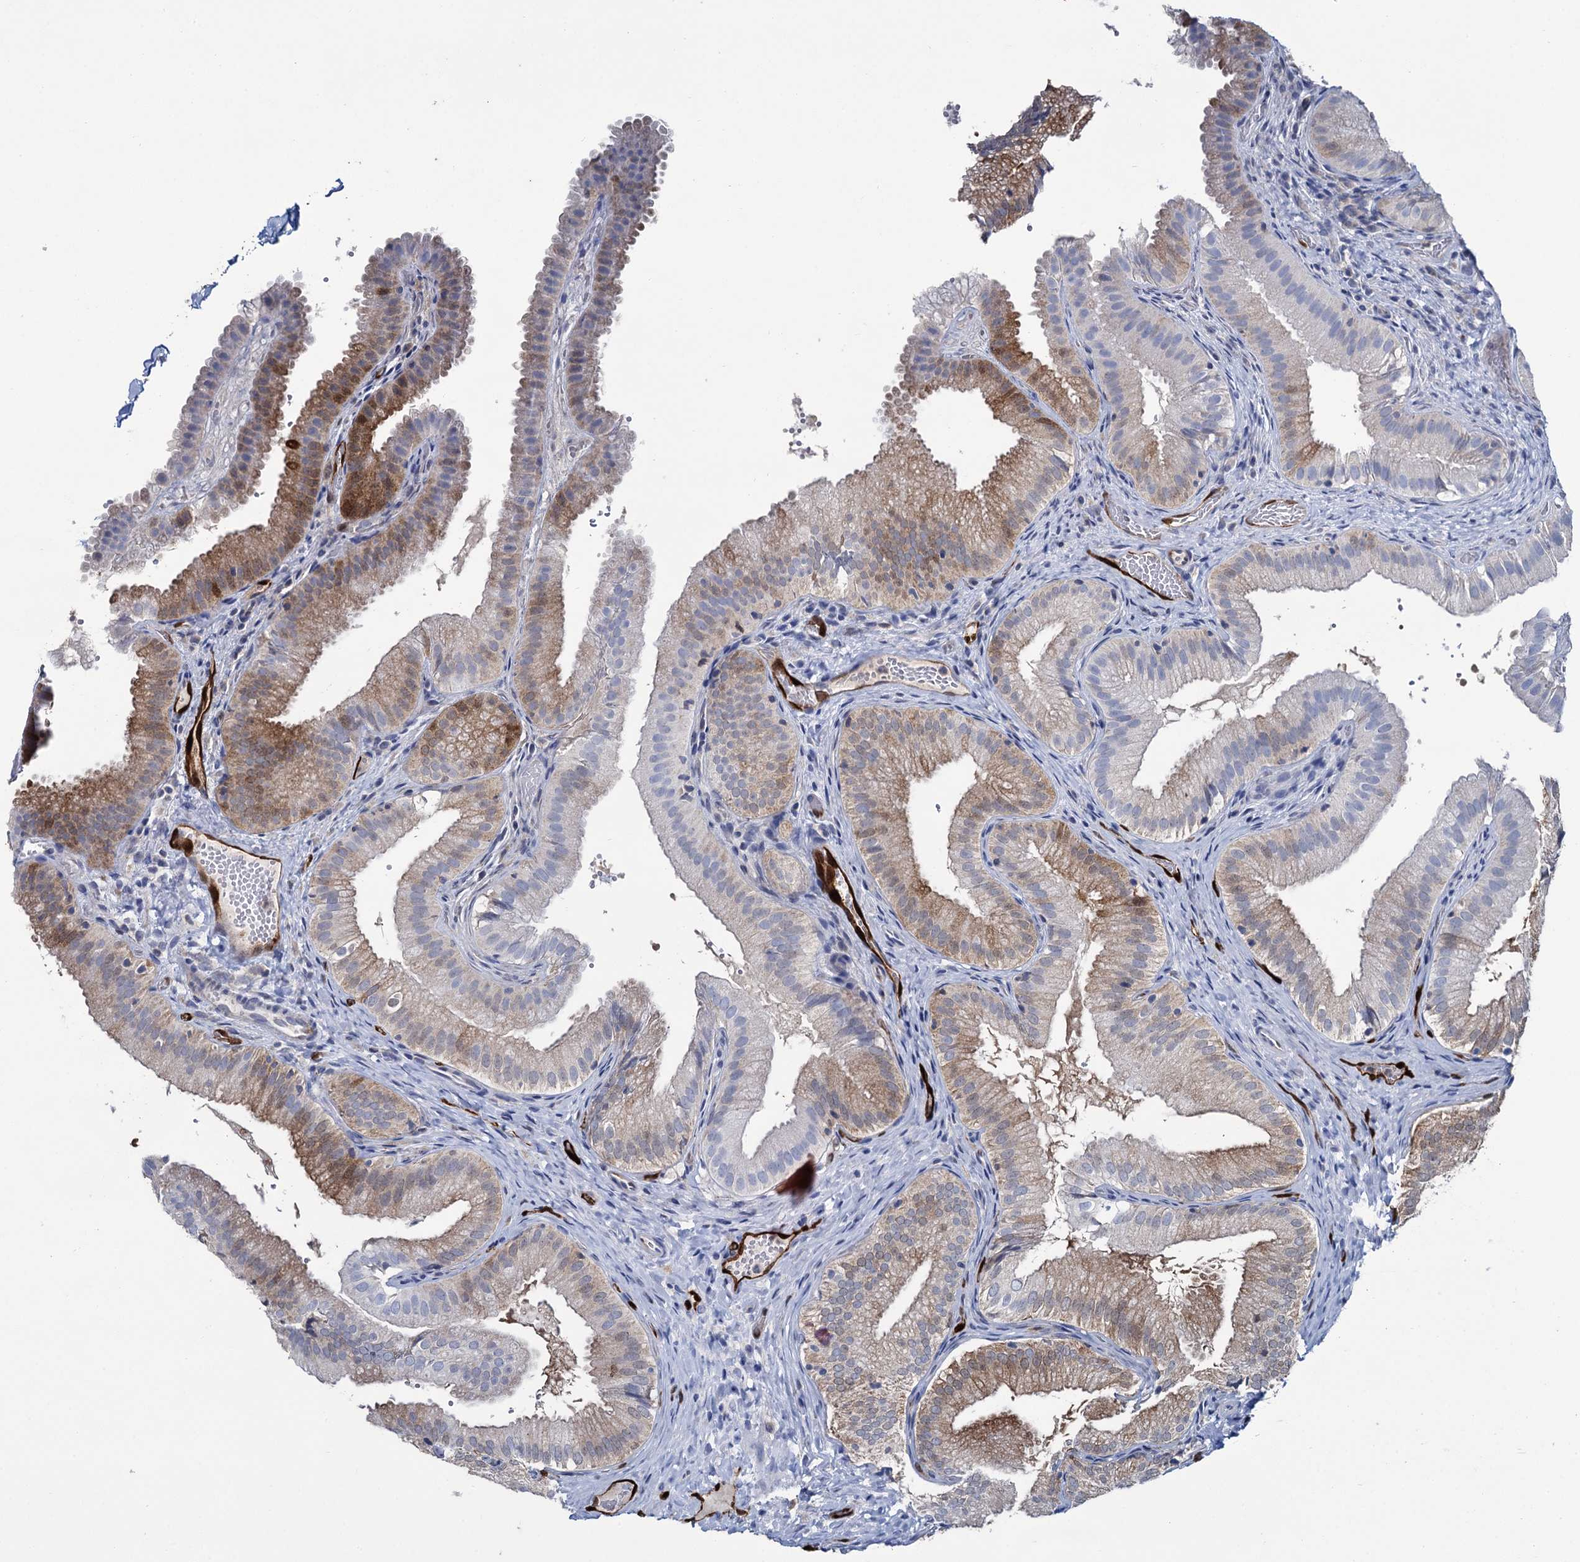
{"staining": {"intensity": "moderate", "quantity": "<25%", "location": "cytoplasmic/membranous"}, "tissue": "gallbladder", "cell_type": "Glandular cells", "image_type": "normal", "snomed": [{"axis": "morphology", "description": "Normal tissue, NOS"}, {"axis": "topography", "description": "Gallbladder"}], "caption": "Immunohistochemistry (IHC) micrograph of unremarkable human gallbladder stained for a protein (brown), which reveals low levels of moderate cytoplasmic/membranous positivity in approximately <25% of glandular cells.", "gene": "FABP5", "patient": {"sex": "female", "age": 30}}